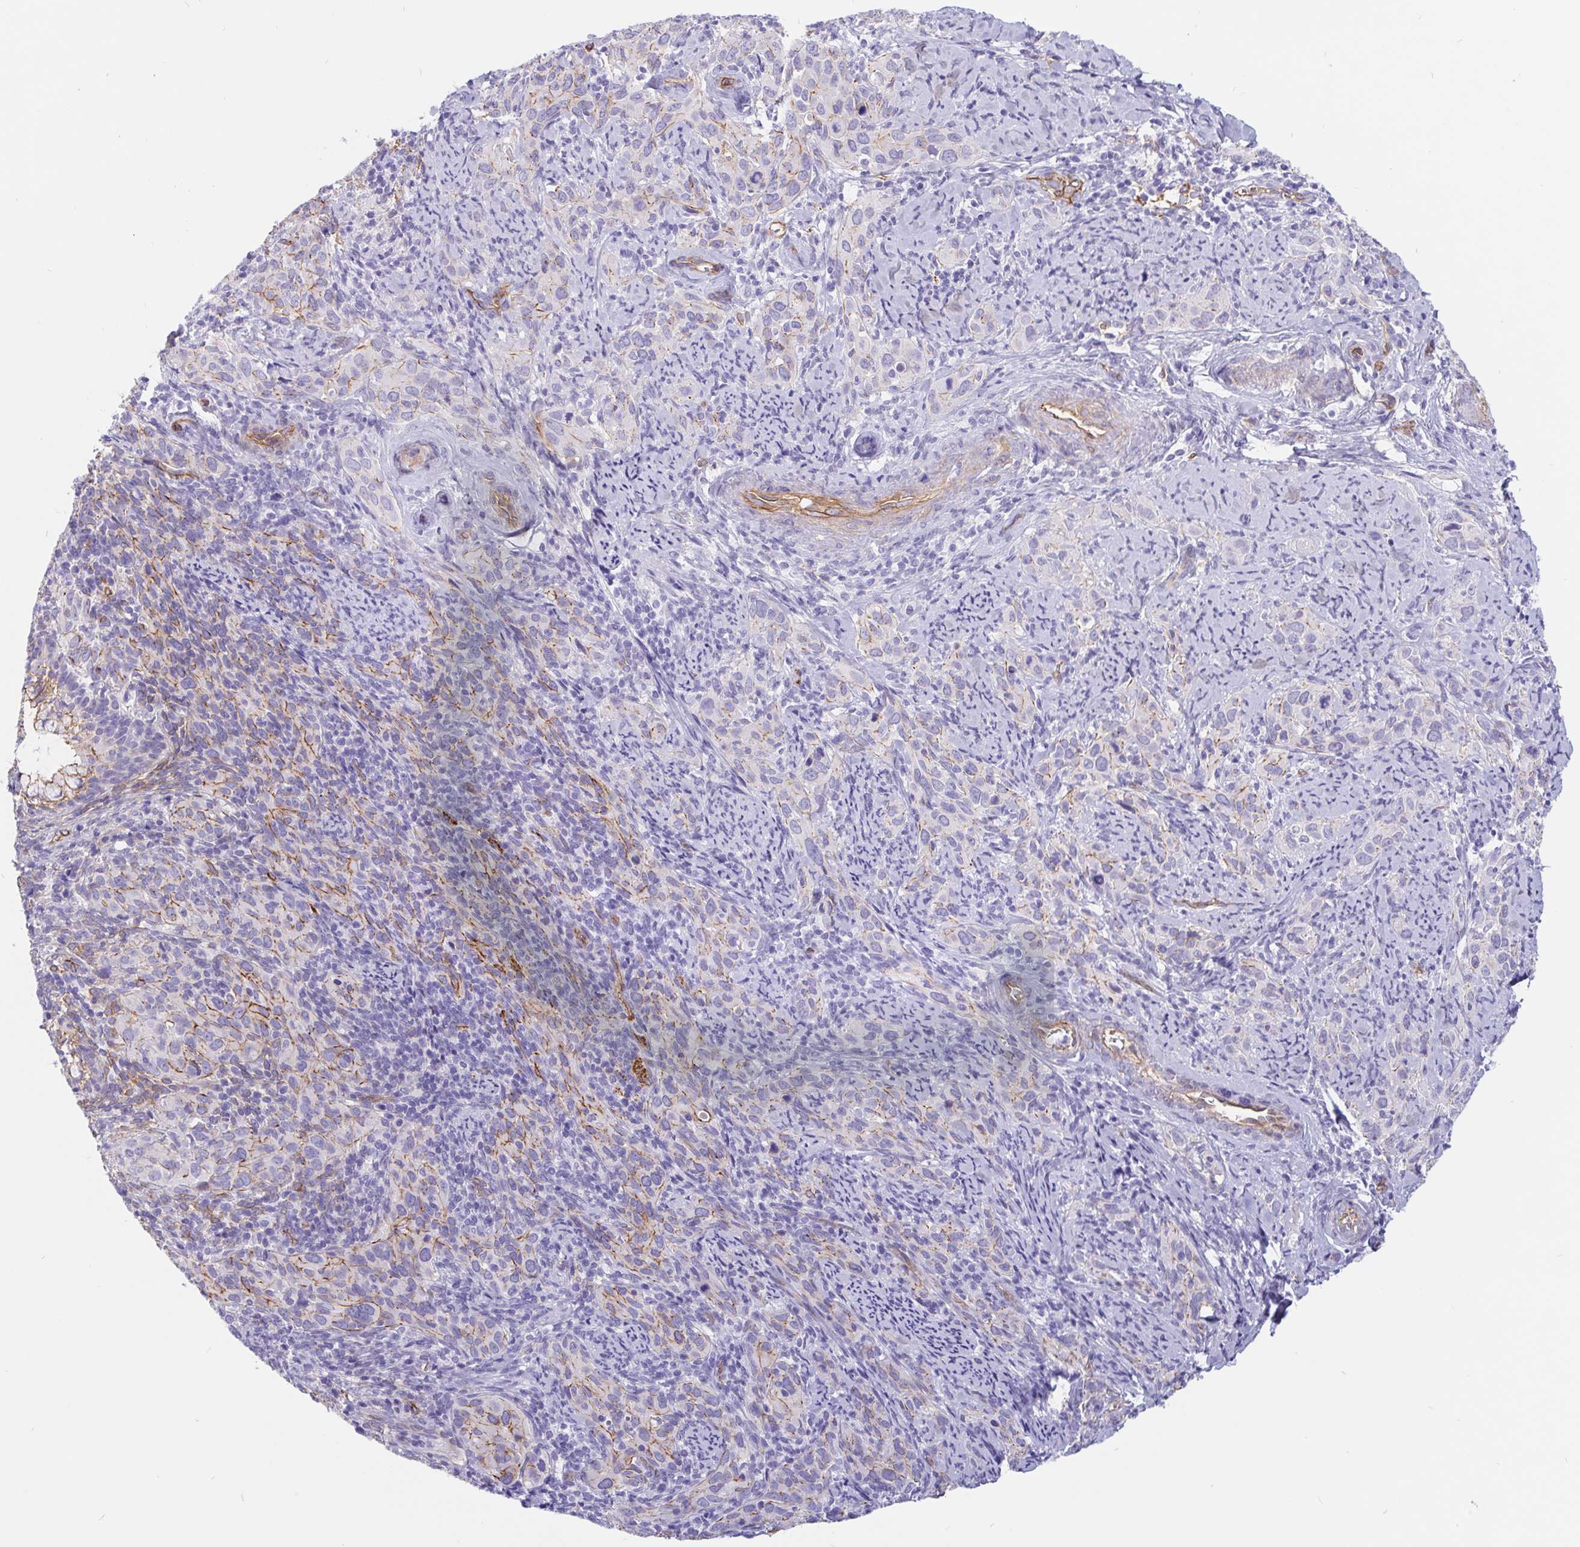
{"staining": {"intensity": "moderate", "quantity": "<25%", "location": "cytoplasmic/membranous"}, "tissue": "cervical cancer", "cell_type": "Tumor cells", "image_type": "cancer", "snomed": [{"axis": "morphology", "description": "Squamous cell carcinoma, NOS"}, {"axis": "topography", "description": "Cervix"}], "caption": "An immunohistochemistry photomicrograph of neoplastic tissue is shown. Protein staining in brown shows moderate cytoplasmic/membranous positivity in cervical cancer (squamous cell carcinoma) within tumor cells. The staining was performed using DAB, with brown indicating positive protein expression. Nuclei are stained blue with hematoxylin.", "gene": "LIMCH1", "patient": {"sex": "female", "age": 51}}